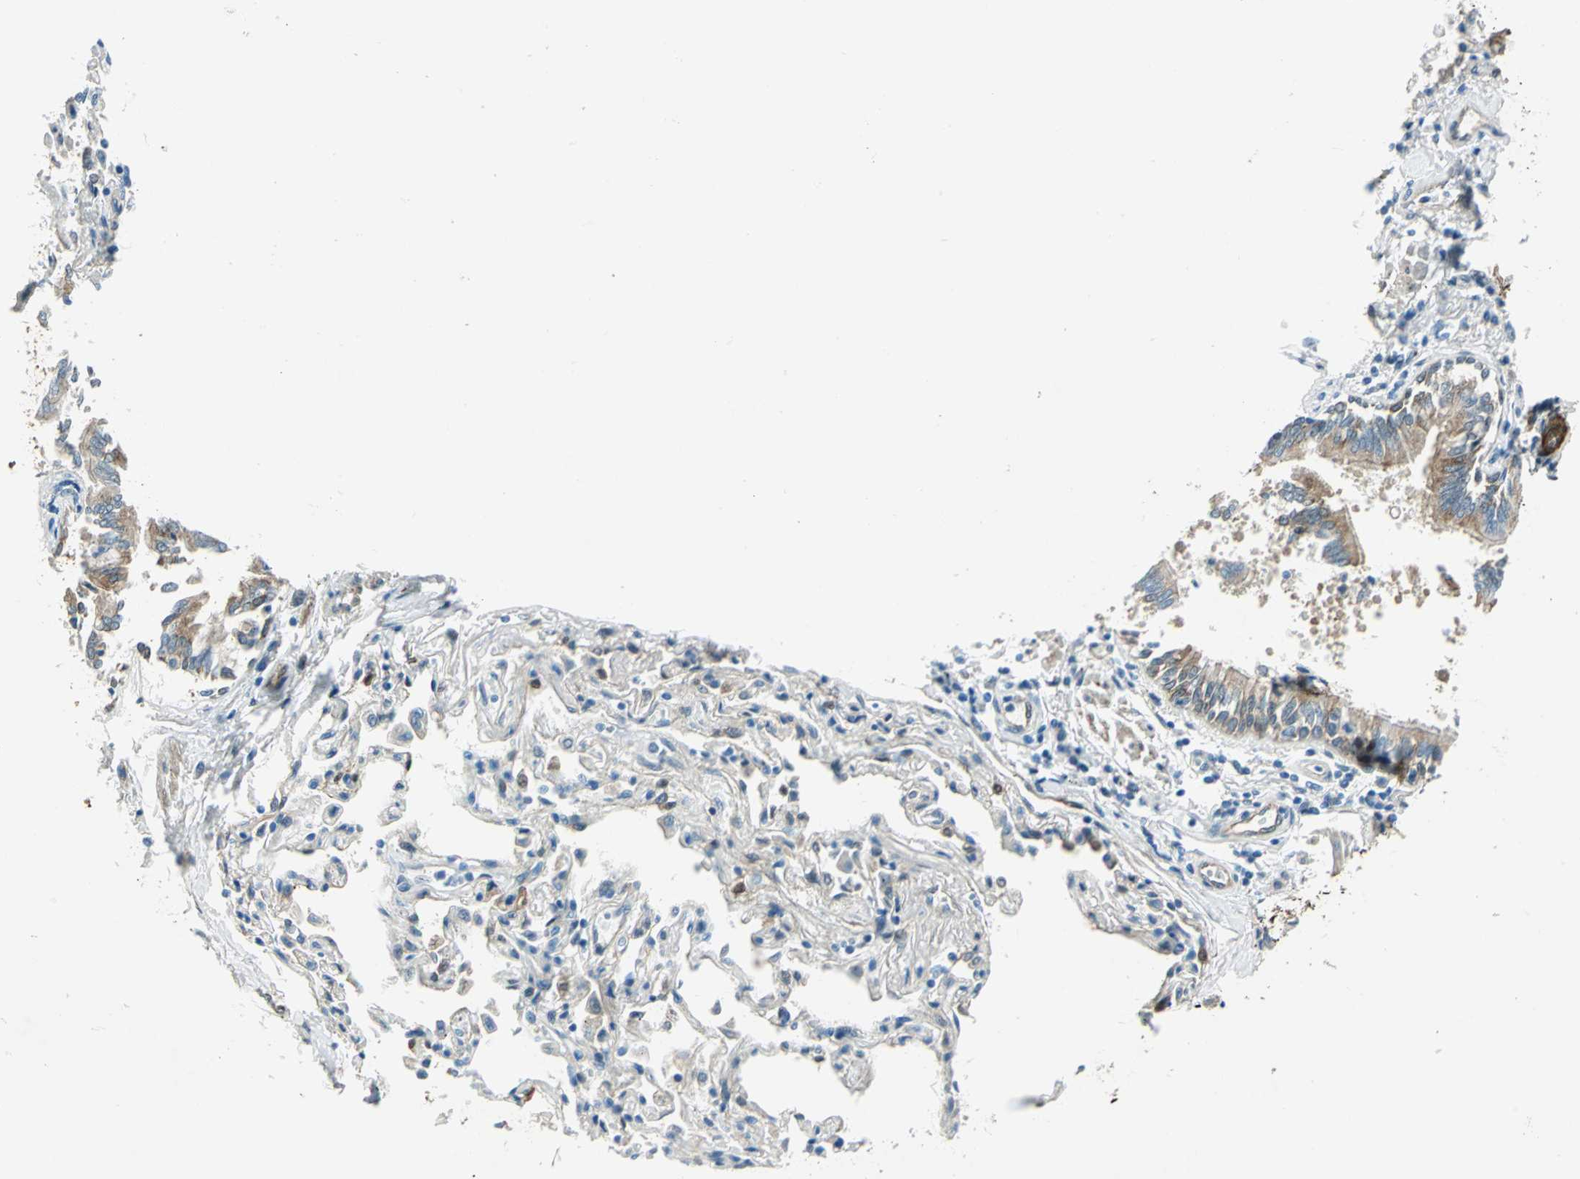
{"staining": {"intensity": "strong", "quantity": "25%-75%", "location": "cytoplasmic/membranous"}, "tissue": "bronchus", "cell_type": "Respiratory epithelial cells", "image_type": "normal", "snomed": [{"axis": "morphology", "description": "Normal tissue, NOS"}, {"axis": "topography", "description": "Lung"}], "caption": "Protein staining demonstrates strong cytoplasmic/membranous staining in about 25%-75% of respiratory epithelial cells in benign bronchus. (DAB IHC, brown staining for protein, blue staining for nuclei).", "gene": "HSPB1", "patient": {"sex": "male", "age": 64}}